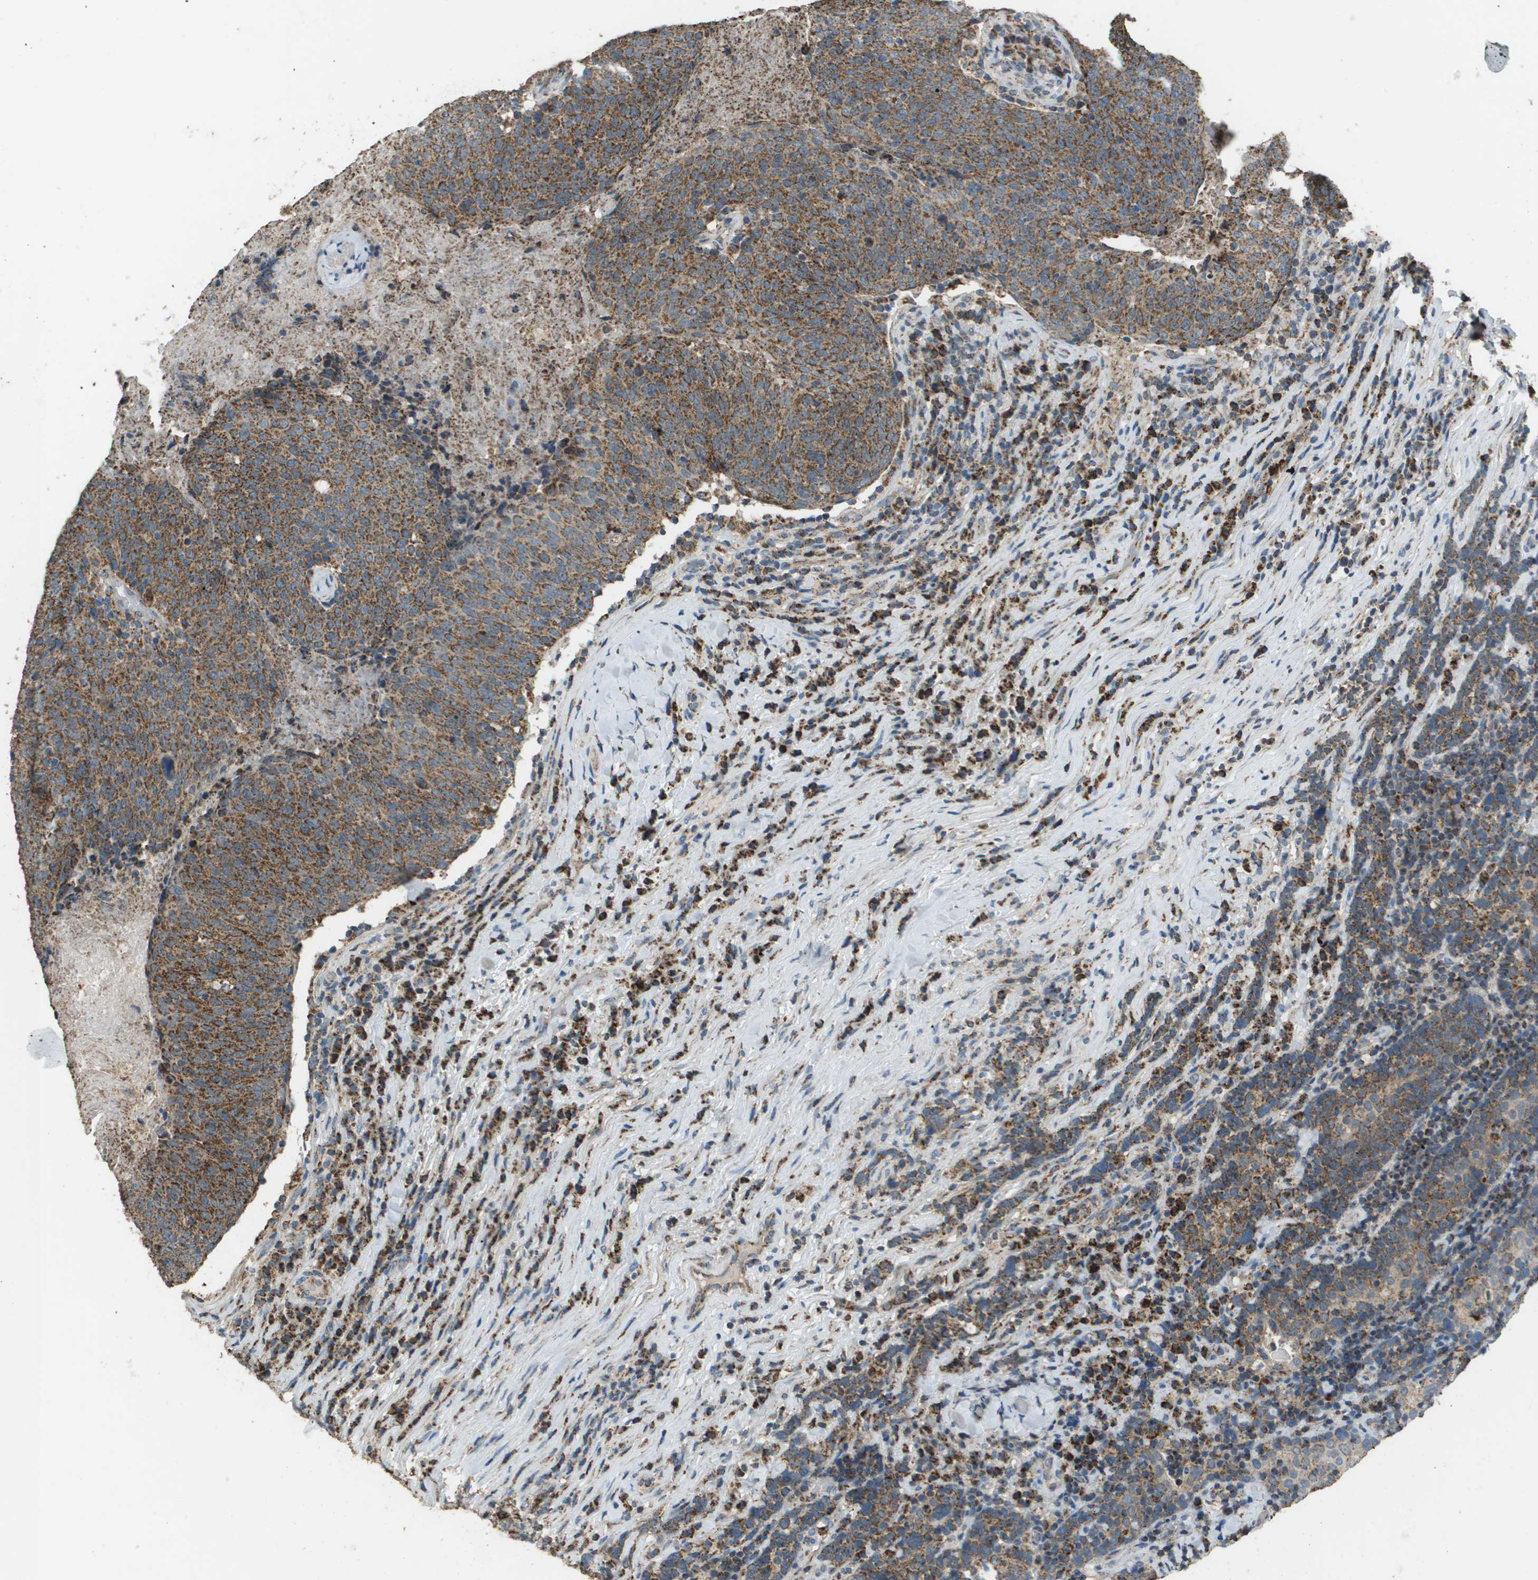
{"staining": {"intensity": "strong", "quantity": ">75%", "location": "cytoplasmic/membranous"}, "tissue": "head and neck cancer", "cell_type": "Tumor cells", "image_type": "cancer", "snomed": [{"axis": "morphology", "description": "Squamous cell carcinoma, NOS"}, {"axis": "morphology", "description": "Squamous cell carcinoma, metastatic, NOS"}, {"axis": "topography", "description": "Lymph node"}, {"axis": "topography", "description": "Head-Neck"}], "caption": "Metastatic squamous cell carcinoma (head and neck) tissue demonstrates strong cytoplasmic/membranous expression in approximately >75% of tumor cells, visualized by immunohistochemistry. The protein of interest is stained brown, and the nuclei are stained in blue (DAB IHC with brightfield microscopy, high magnification).", "gene": "FH", "patient": {"sex": "male", "age": 62}}